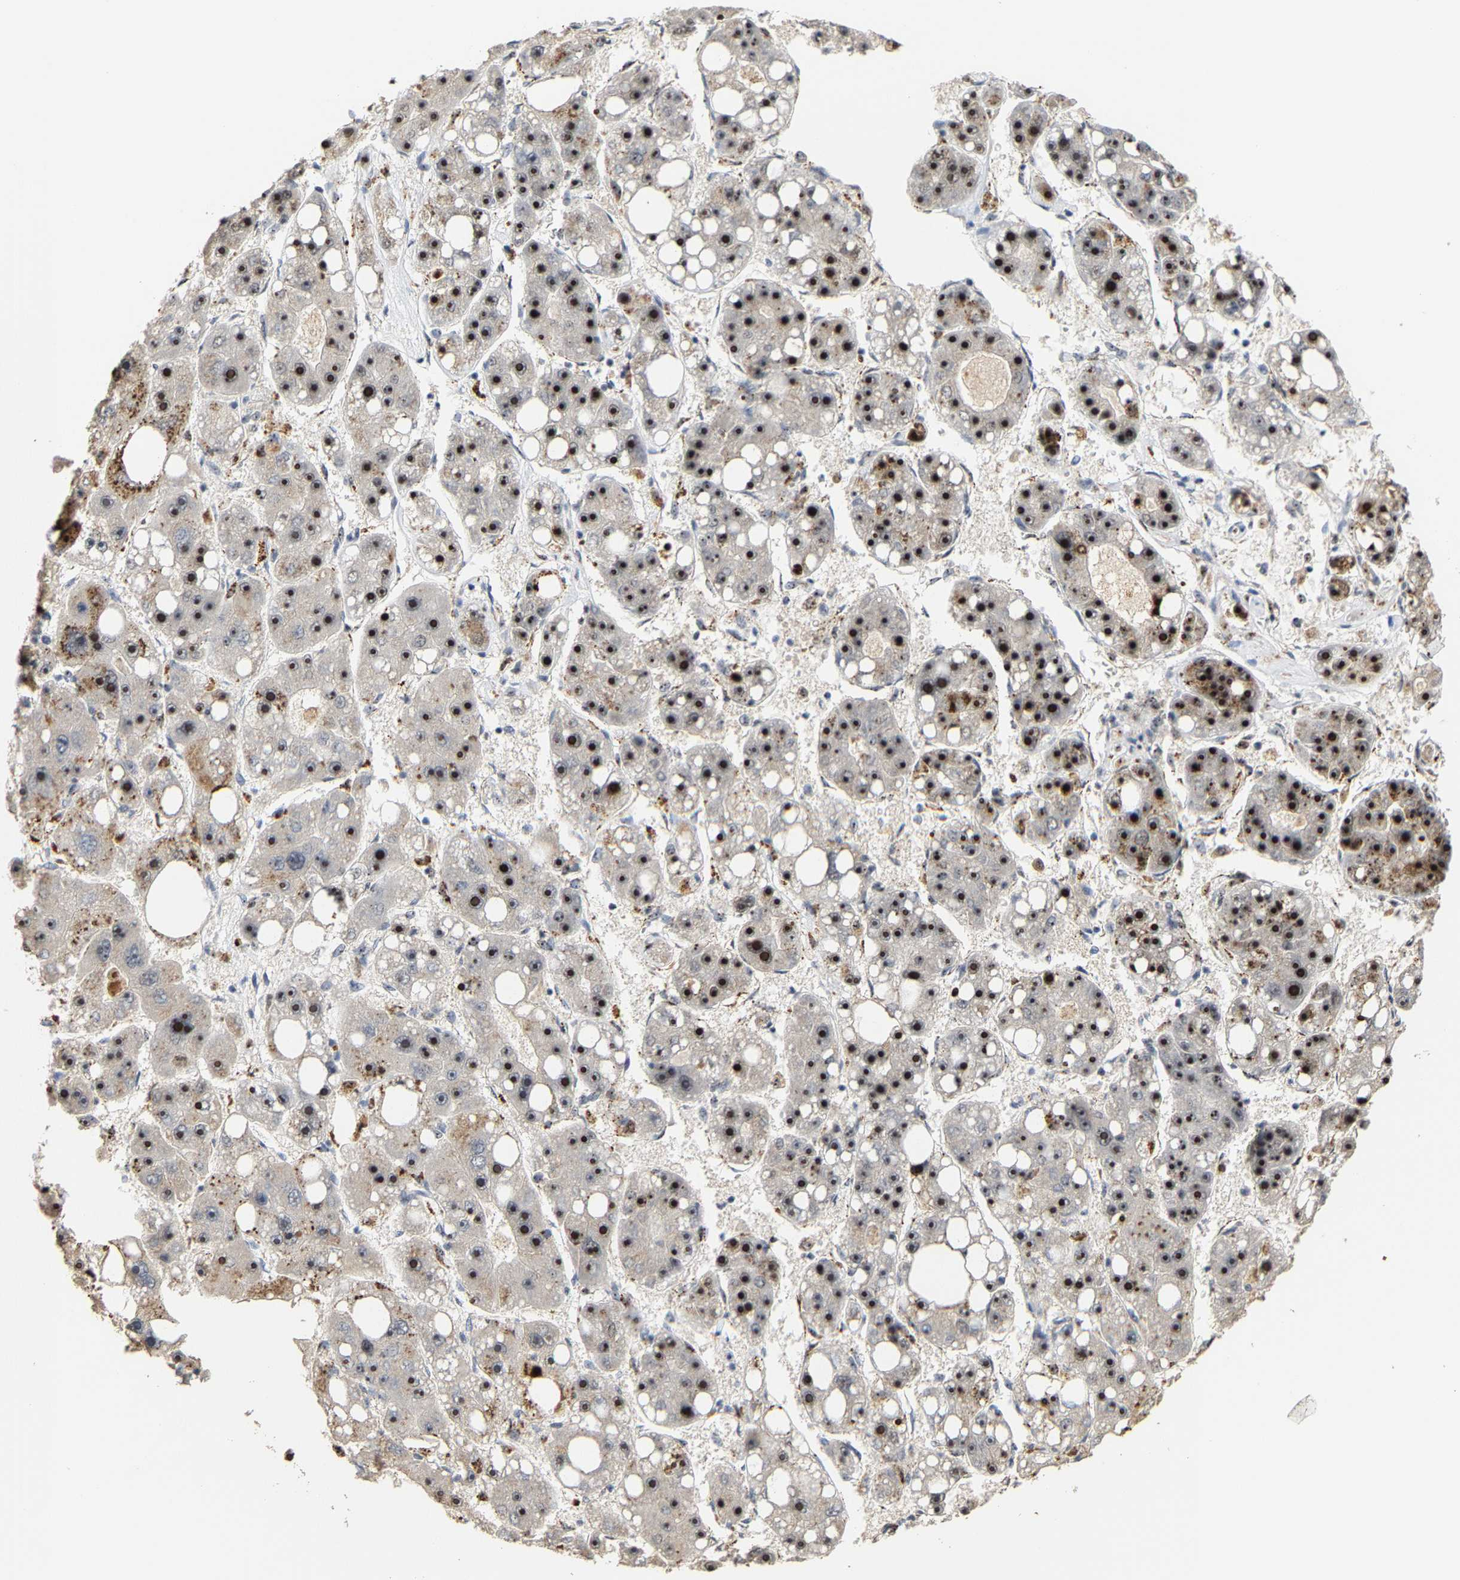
{"staining": {"intensity": "strong", "quantity": ">75%", "location": "nuclear"}, "tissue": "liver cancer", "cell_type": "Tumor cells", "image_type": "cancer", "snomed": [{"axis": "morphology", "description": "Carcinoma, Hepatocellular, NOS"}, {"axis": "topography", "description": "Liver"}], "caption": "Immunohistochemistry (IHC) image of liver cancer (hepatocellular carcinoma) stained for a protein (brown), which reveals high levels of strong nuclear positivity in about >75% of tumor cells.", "gene": "NOP58", "patient": {"sex": "female", "age": 61}}